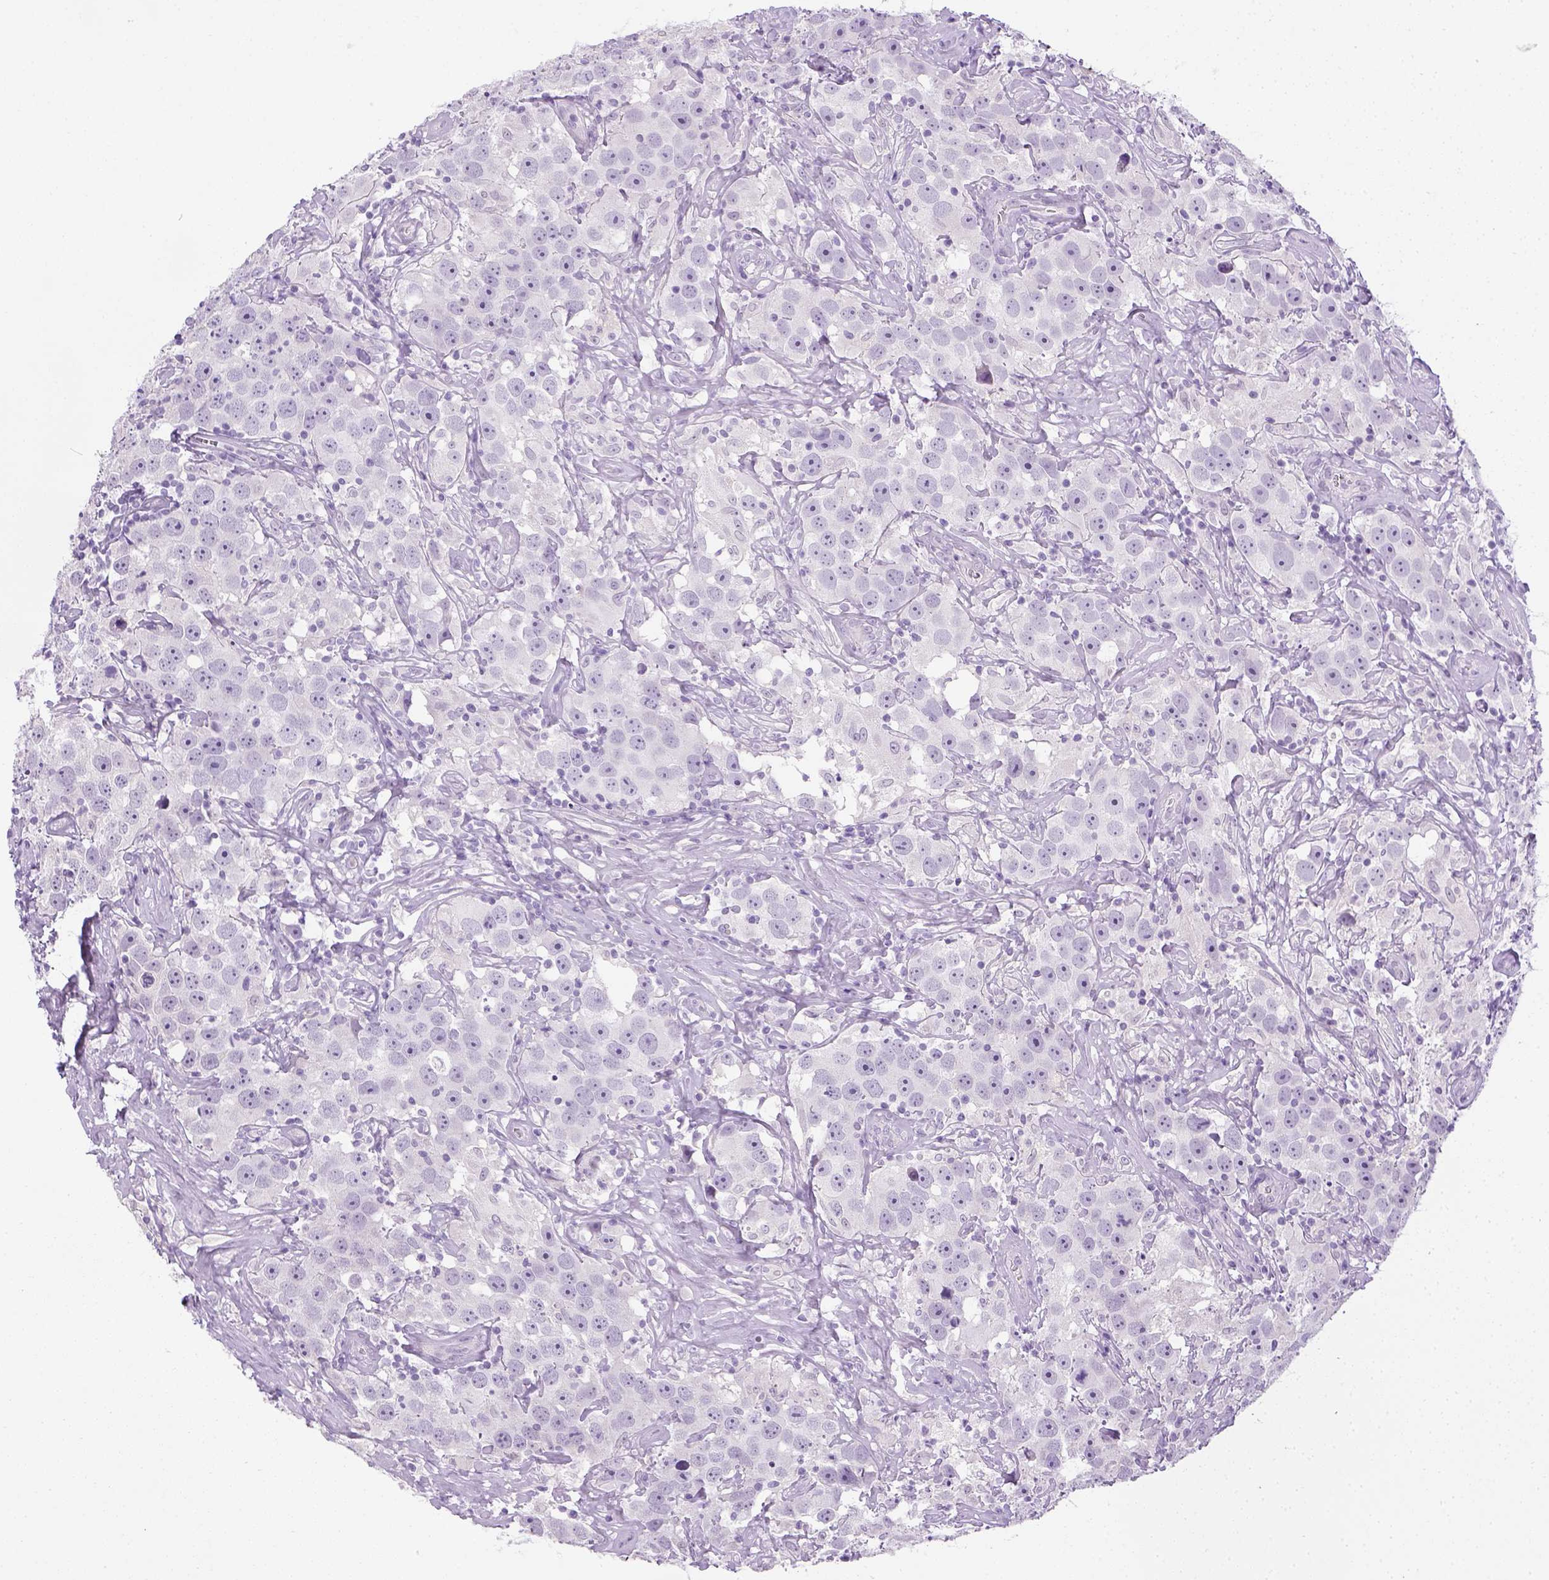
{"staining": {"intensity": "negative", "quantity": "none", "location": "none"}, "tissue": "testis cancer", "cell_type": "Tumor cells", "image_type": "cancer", "snomed": [{"axis": "morphology", "description": "Seminoma, NOS"}, {"axis": "topography", "description": "Testis"}], "caption": "Seminoma (testis) stained for a protein using immunohistochemistry exhibits no positivity tumor cells.", "gene": "LGSN", "patient": {"sex": "male", "age": 49}}